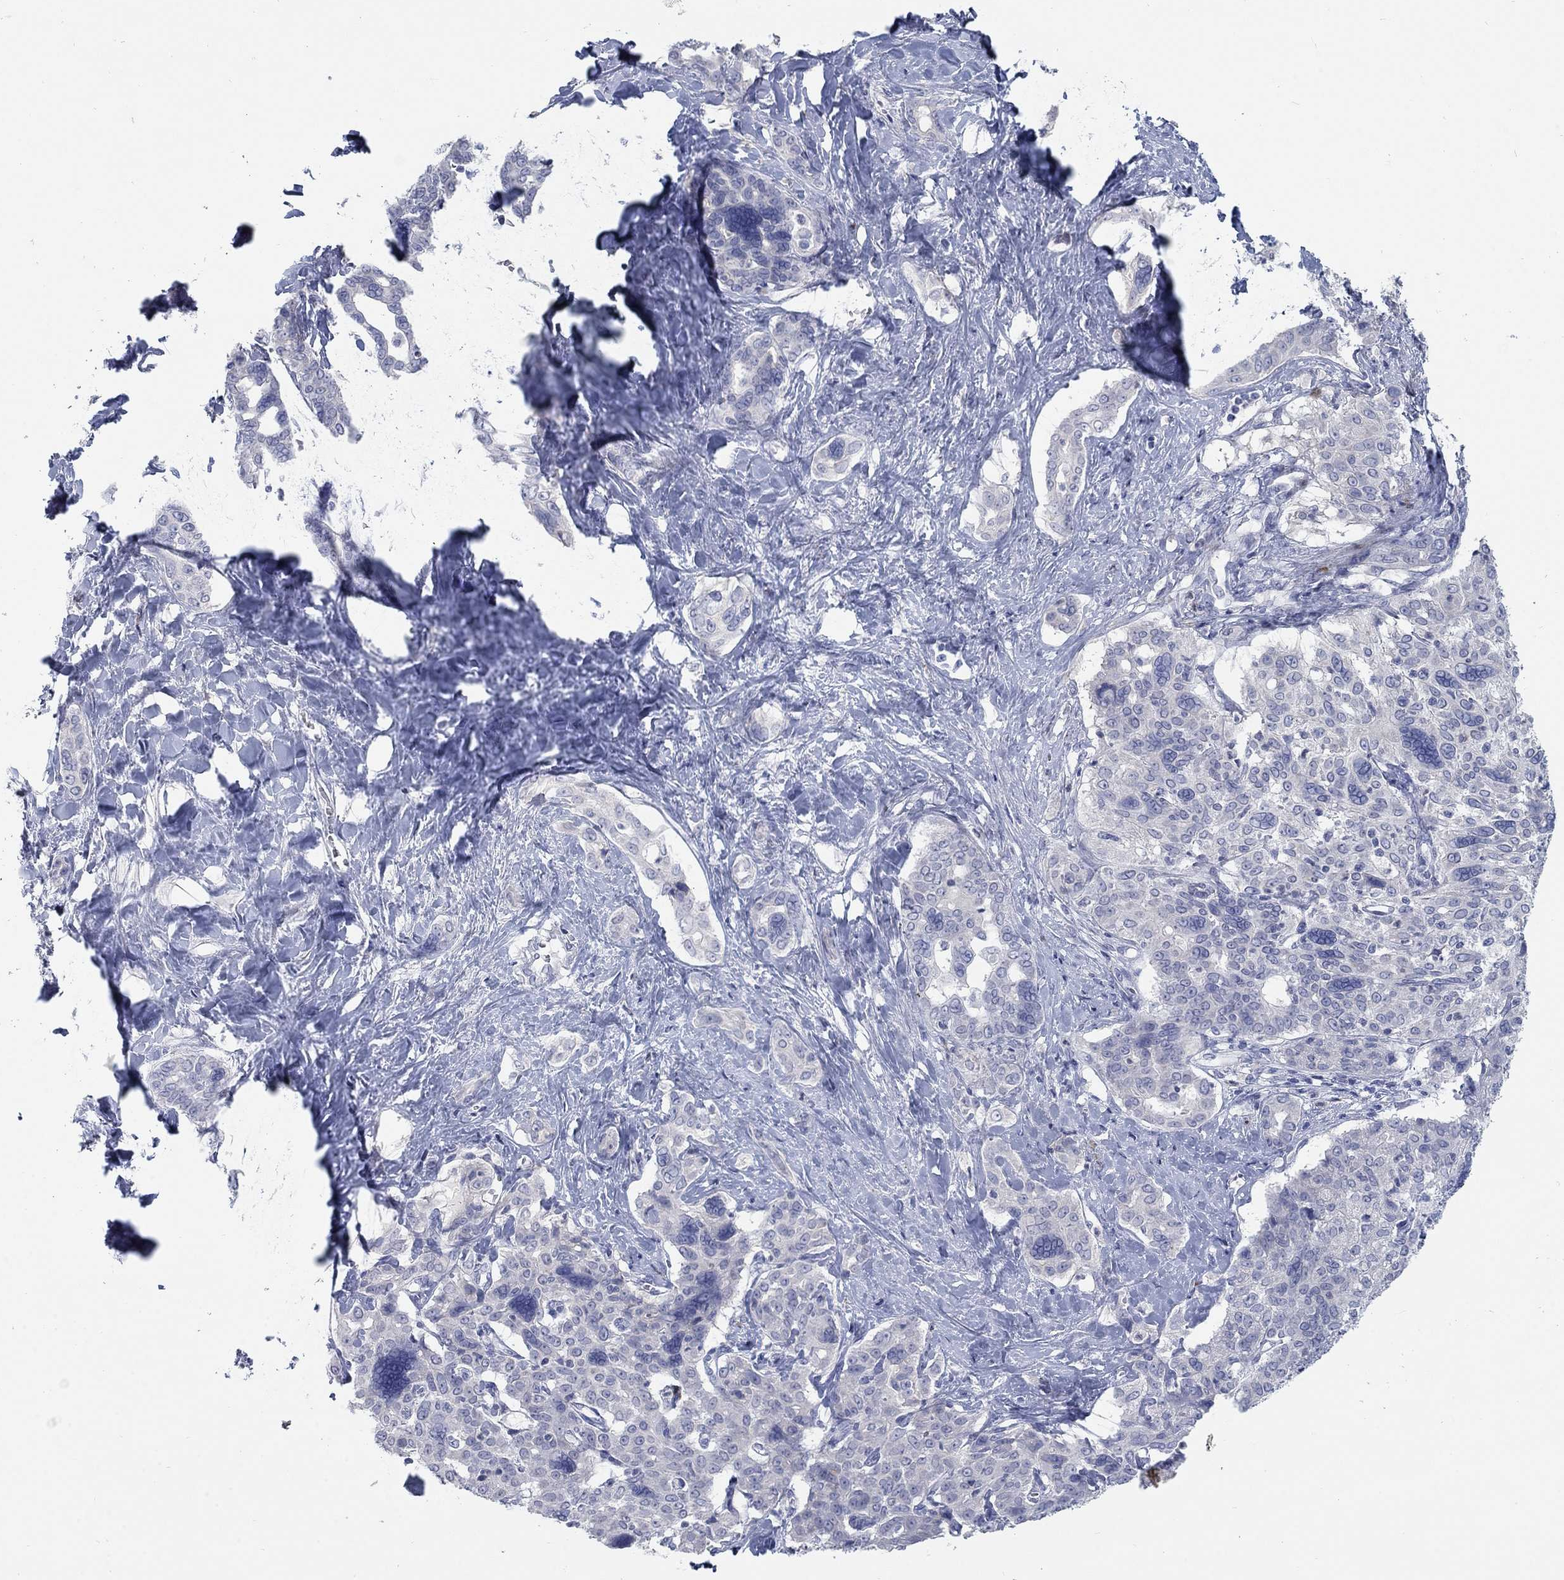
{"staining": {"intensity": "negative", "quantity": "none", "location": "none"}, "tissue": "liver cancer", "cell_type": "Tumor cells", "image_type": "cancer", "snomed": [{"axis": "morphology", "description": "Cholangiocarcinoma"}, {"axis": "topography", "description": "Liver"}], "caption": "Immunohistochemistry (IHC) of human liver cancer displays no expression in tumor cells.", "gene": "TMEM249", "patient": {"sex": "female", "age": 47}}